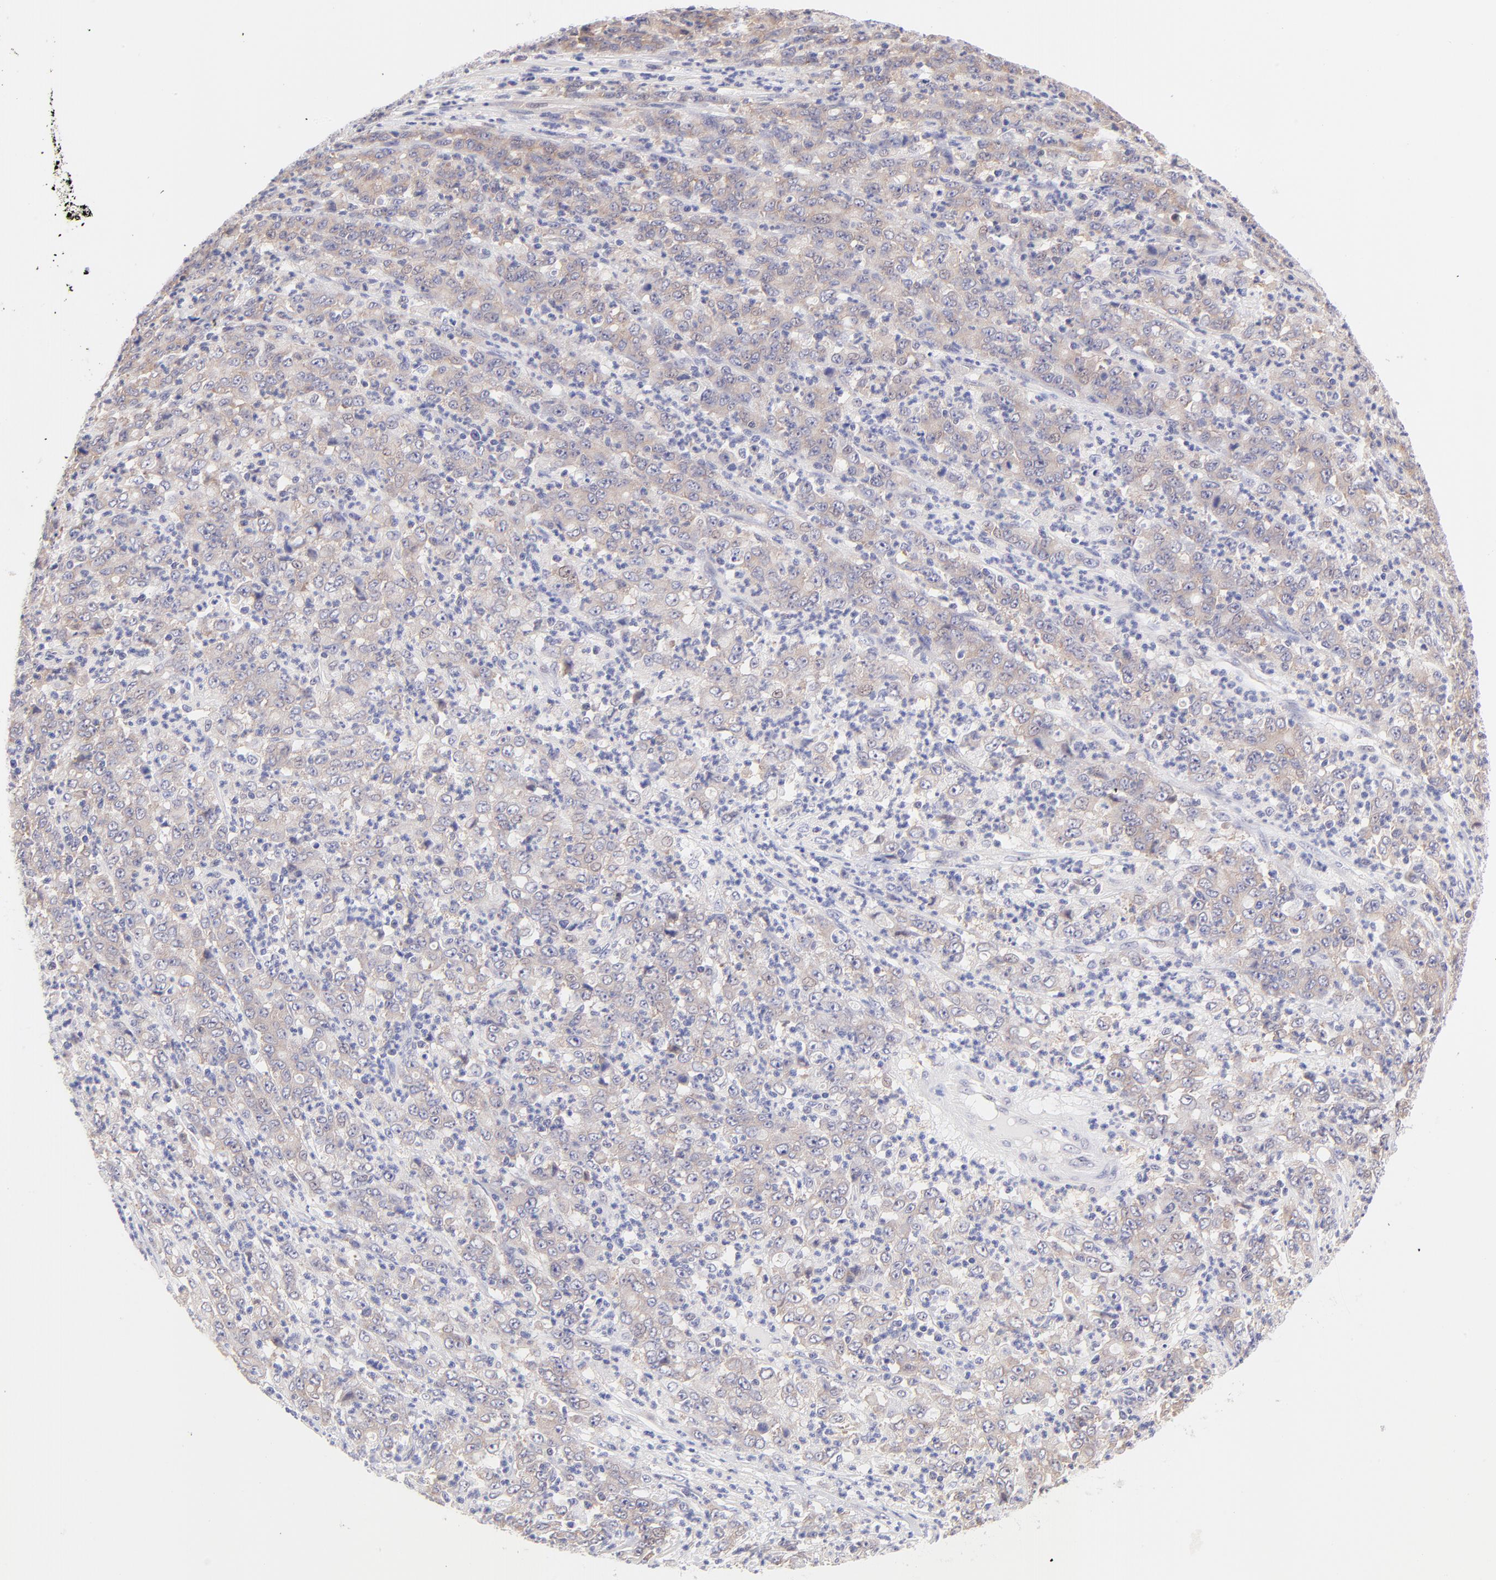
{"staining": {"intensity": "weak", "quantity": ">75%", "location": "cytoplasmic/membranous"}, "tissue": "stomach cancer", "cell_type": "Tumor cells", "image_type": "cancer", "snomed": [{"axis": "morphology", "description": "Adenocarcinoma, NOS"}, {"axis": "topography", "description": "Stomach, lower"}], "caption": "Stomach cancer (adenocarcinoma) tissue reveals weak cytoplasmic/membranous expression in approximately >75% of tumor cells", "gene": "PBDC1", "patient": {"sex": "female", "age": 71}}